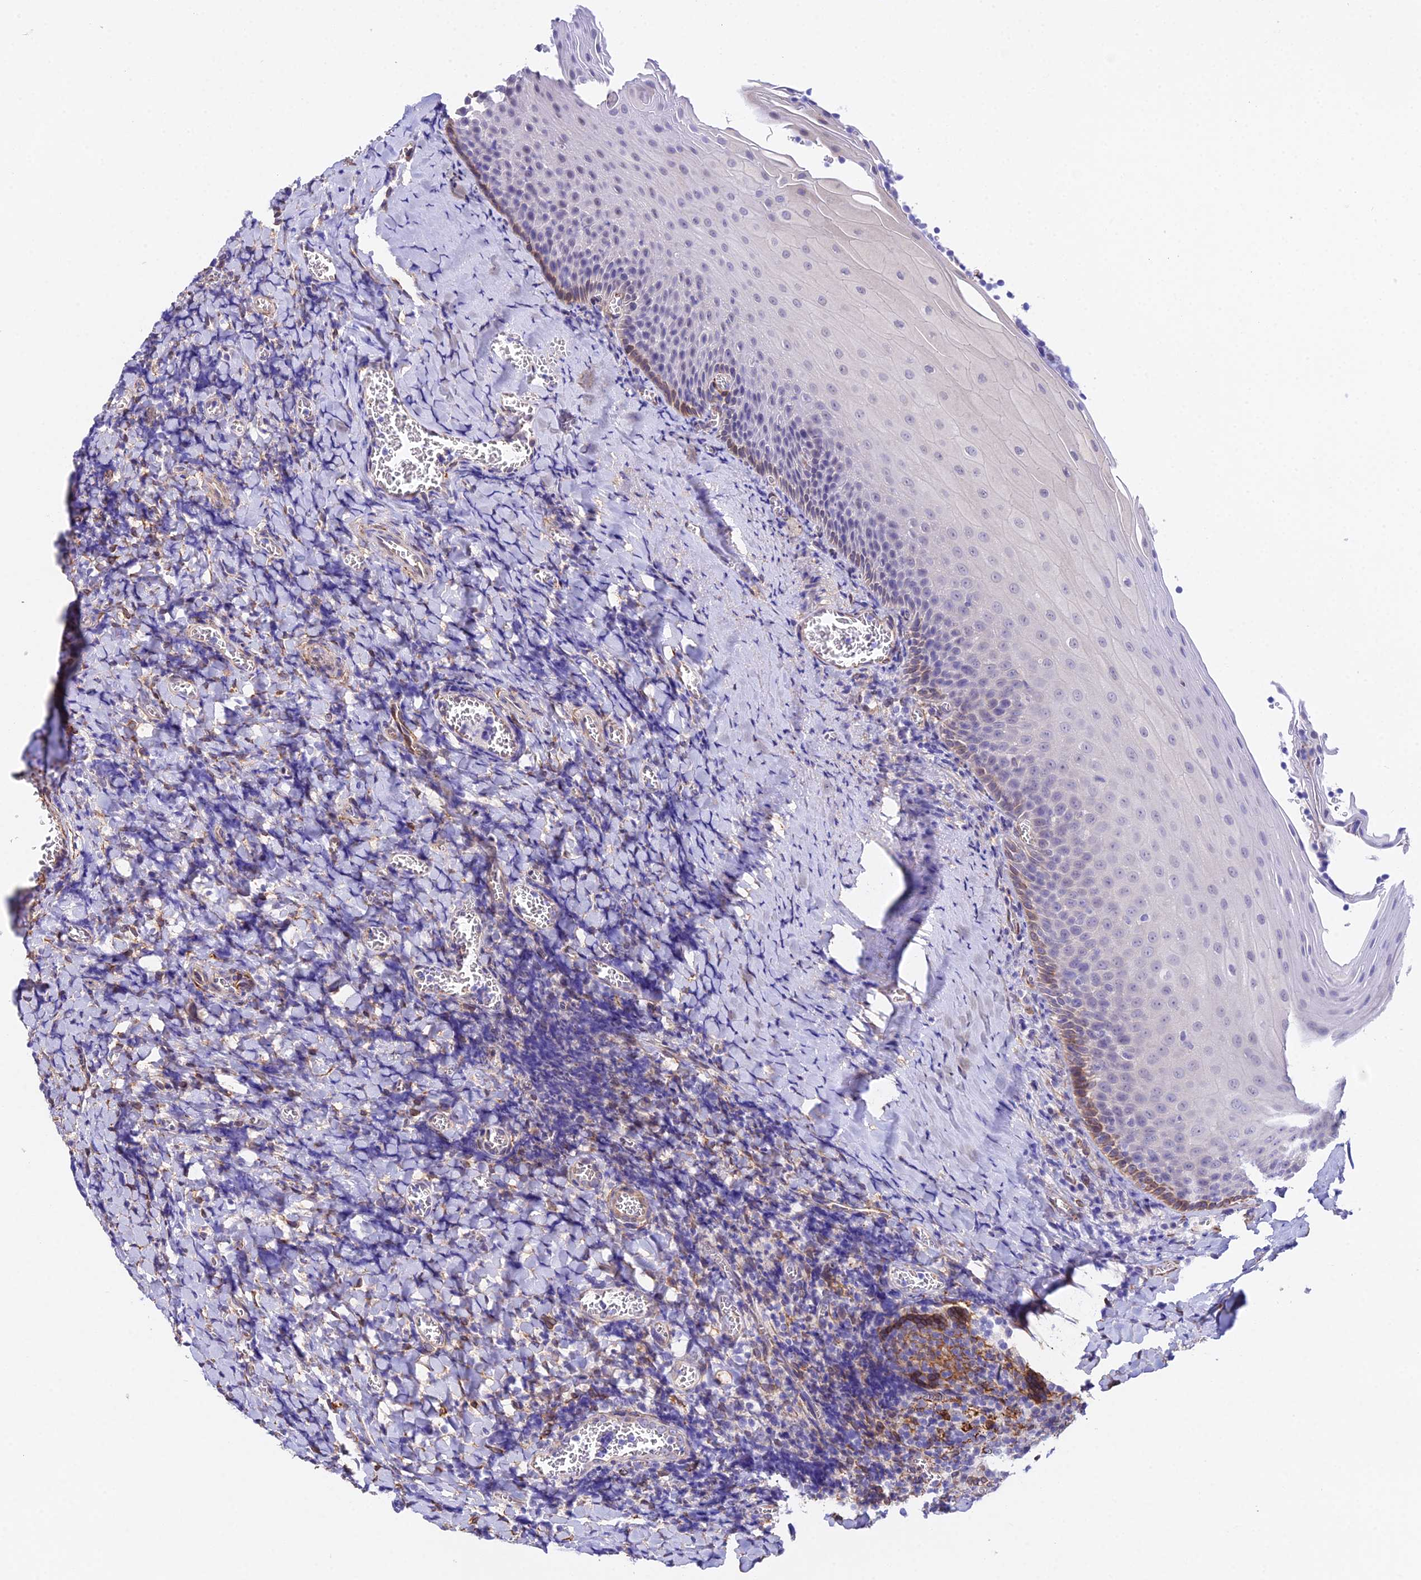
{"staining": {"intensity": "negative", "quantity": "none", "location": "none"}, "tissue": "tonsil", "cell_type": "Germinal center cells", "image_type": "normal", "snomed": [{"axis": "morphology", "description": "Normal tissue, NOS"}, {"axis": "topography", "description": "Tonsil"}], "caption": "Tonsil stained for a protein using immunohistochemistry (IHC) shows no staining germinal center cells.", "gene": "MXRA7", "patient": {"sex": "male", "age": 27}}